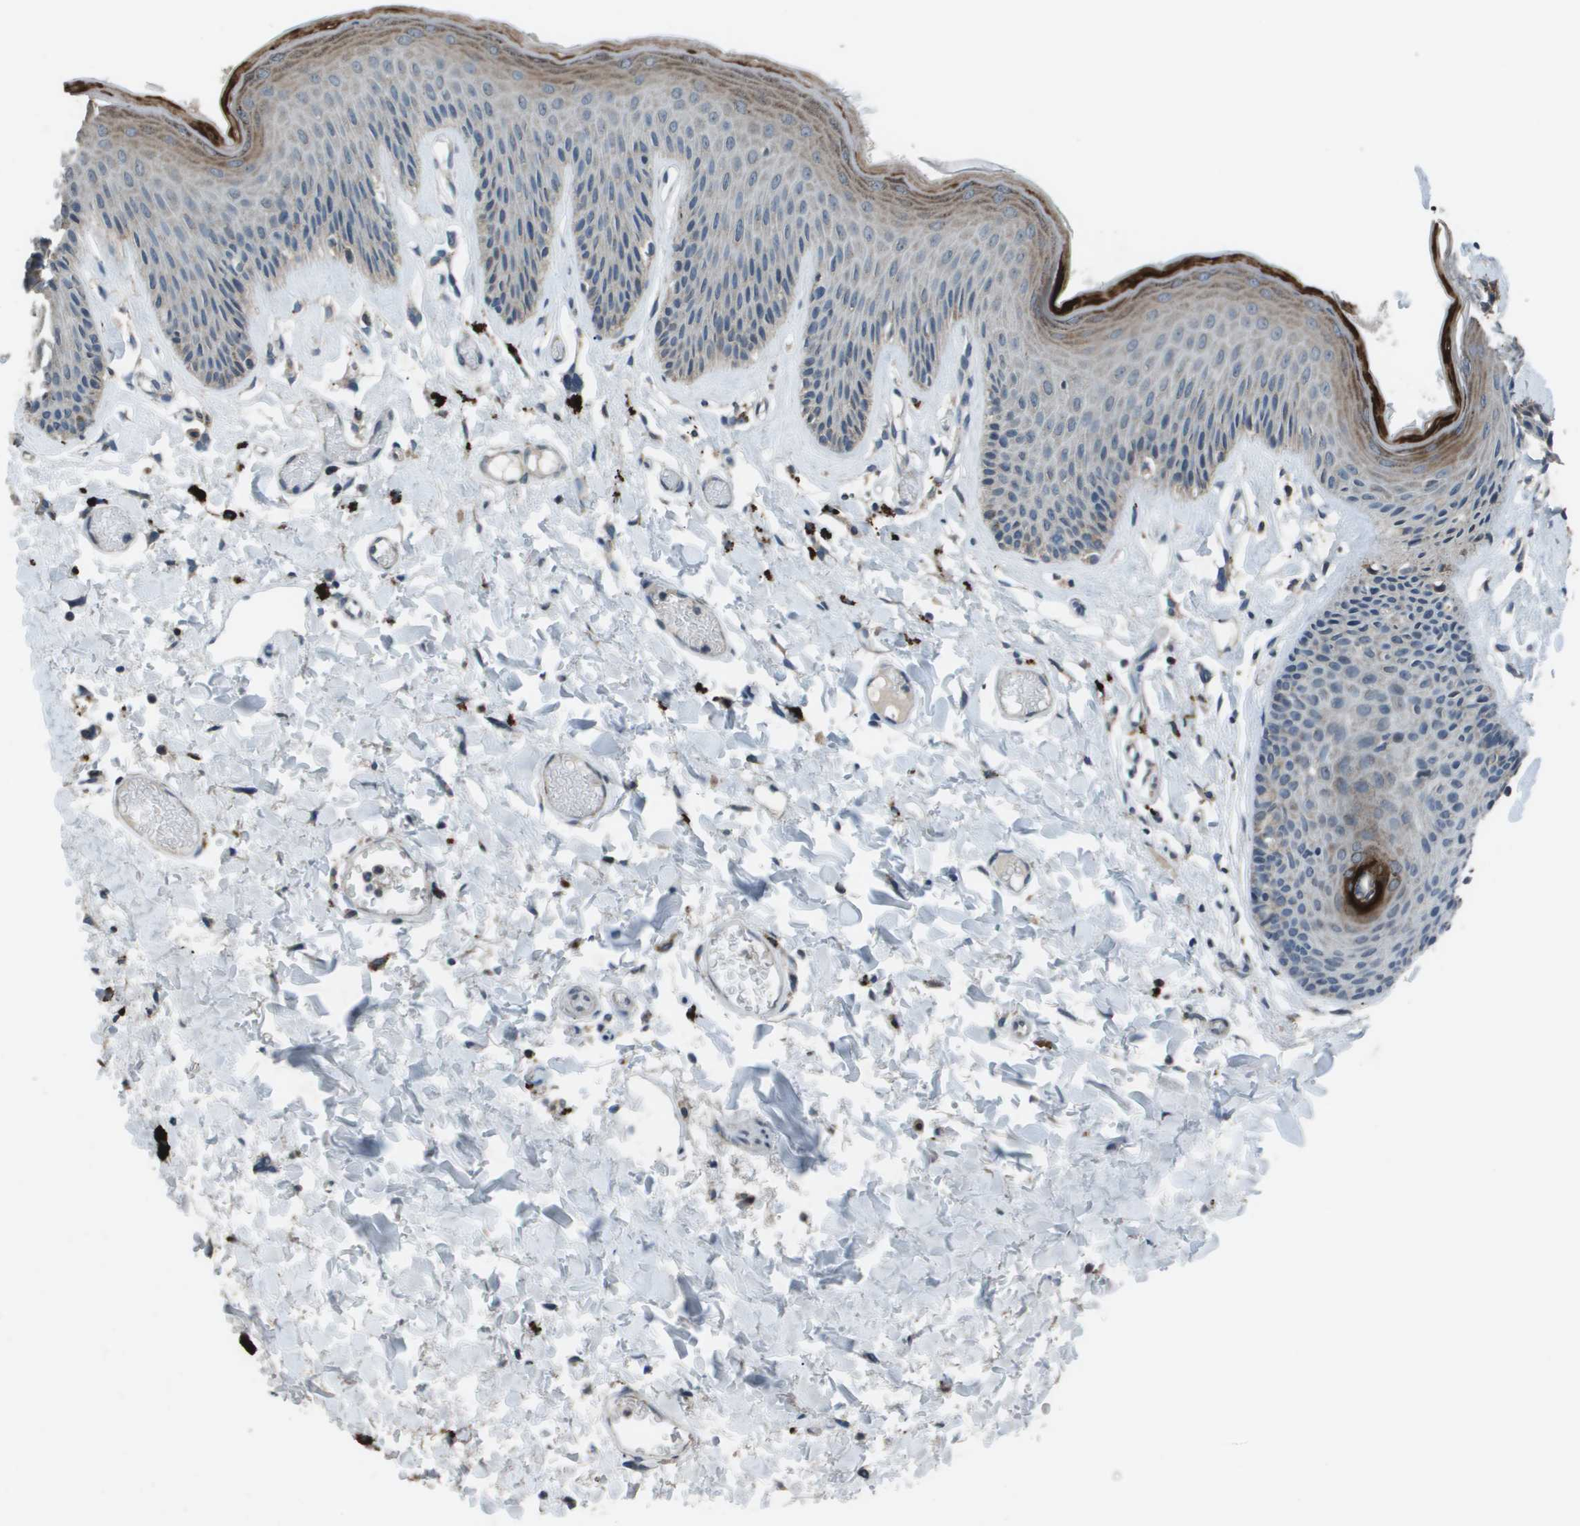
{"staining": {"intensity": "weak", "quantity": "<25%", "location": "cytoplasmic/membranous"}, "tissue": "skin", "cell_type": "Epidermal cells", "image_type": "normal", "snomed": [{"axis": "morphology", "description": "Normal tissue, NOS"}, {"axis": "topography", "description": "Vulva"}], "caption": "Epidermal cells show no significant protein positivity in unremarkable skin. (DAB (3,3'-diaminobenzidine) immunohistochemistry, high magnification).", "gene": "GOSR2", "patient": {"sex": "female", "age": 73}}